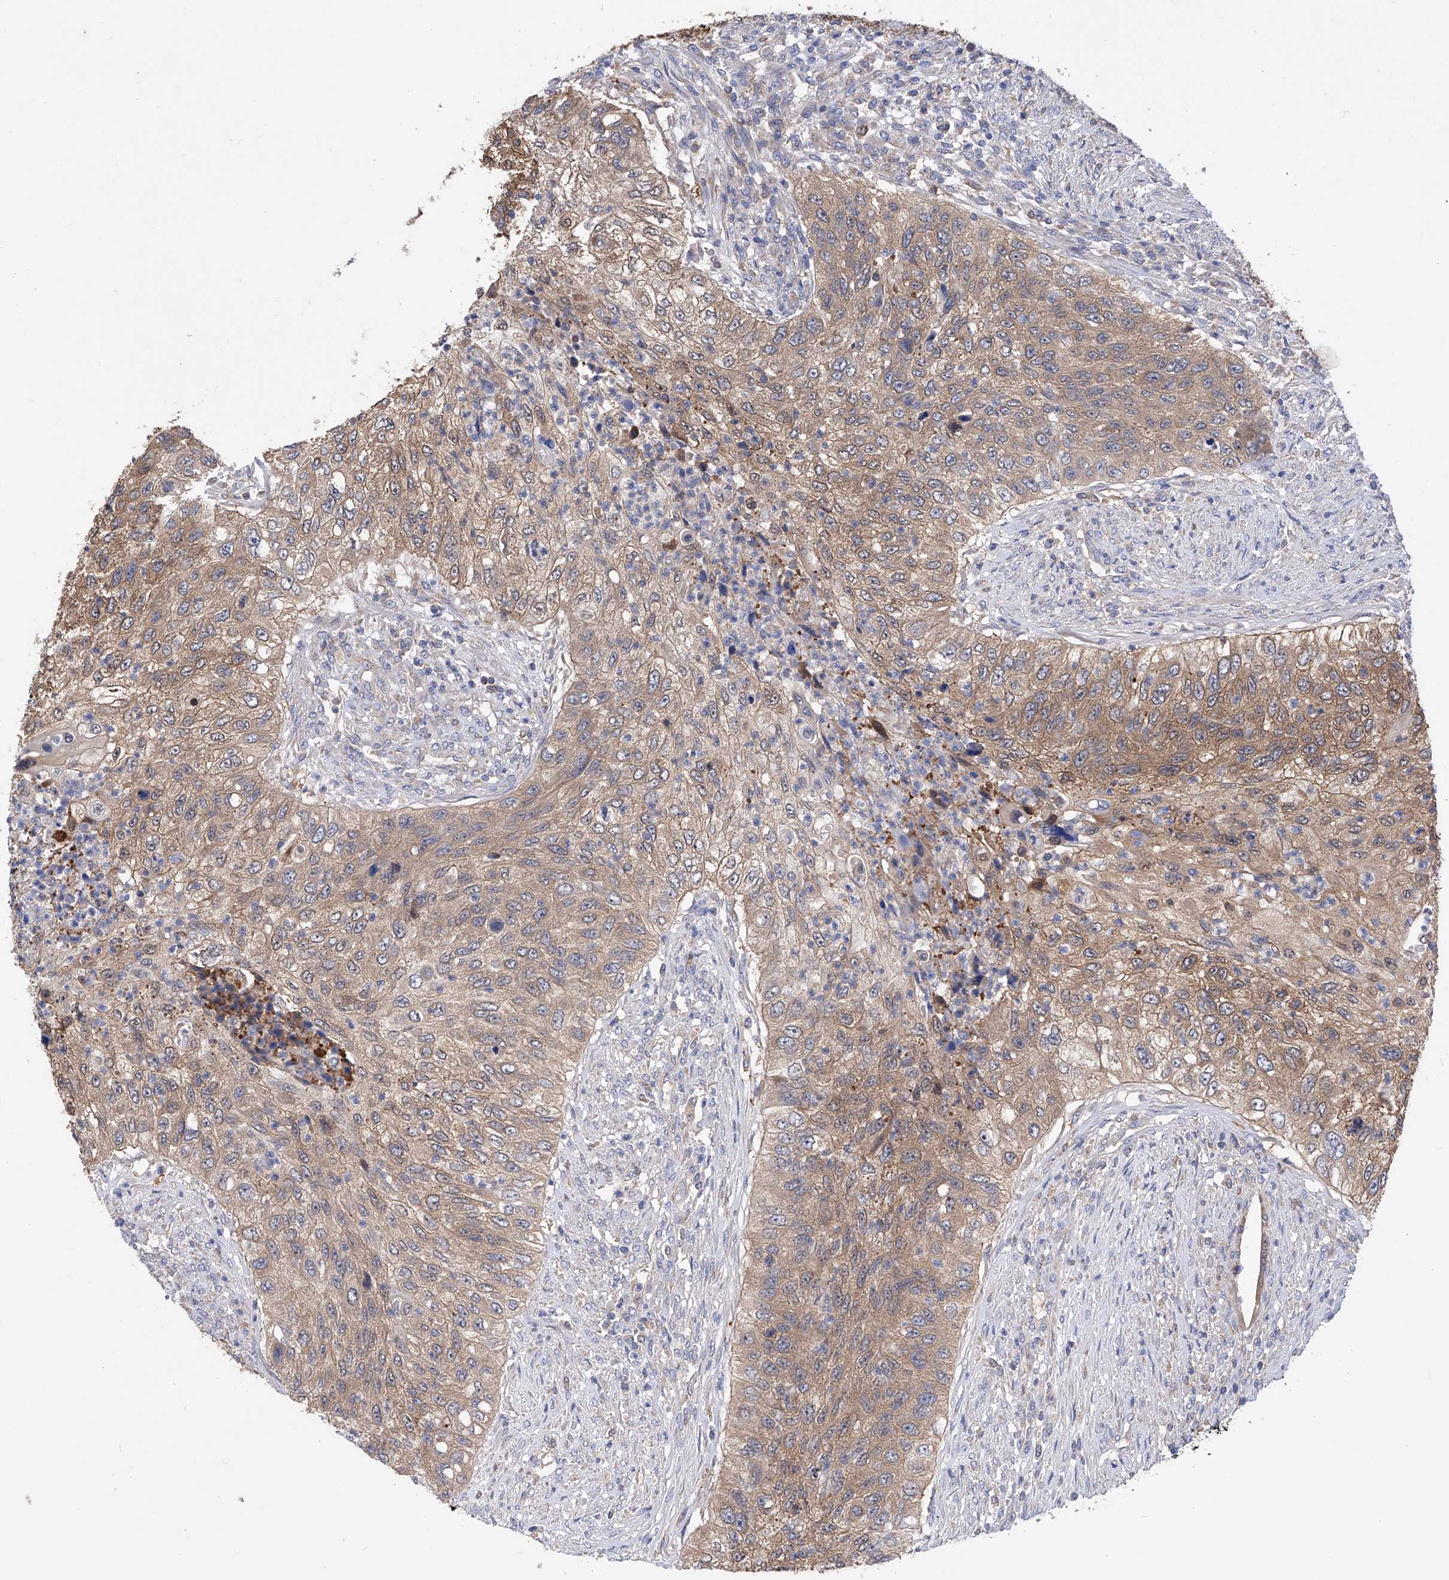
{"staining": {"intensity": "moderate", "quantity": ">75%", "location": "cytoplasmic/membranous"}, "tissue": "urothelial cancer", "cell_type": "Tumor cells", "image_type": "cancer", "snomed": [{"axis": "morphology", "description": "Urothelial carcinoma, High grade"}, {"axis": "topography", "description": "Urinary bladder"}], "caption": "Human urothelial cancer stained with a brown dye displays moderate cytoplasmic/membranous positive expression in about >75% of tumor cells.", "gene": "SPATA20", "patient": {"sex": "female", "age": 60}}